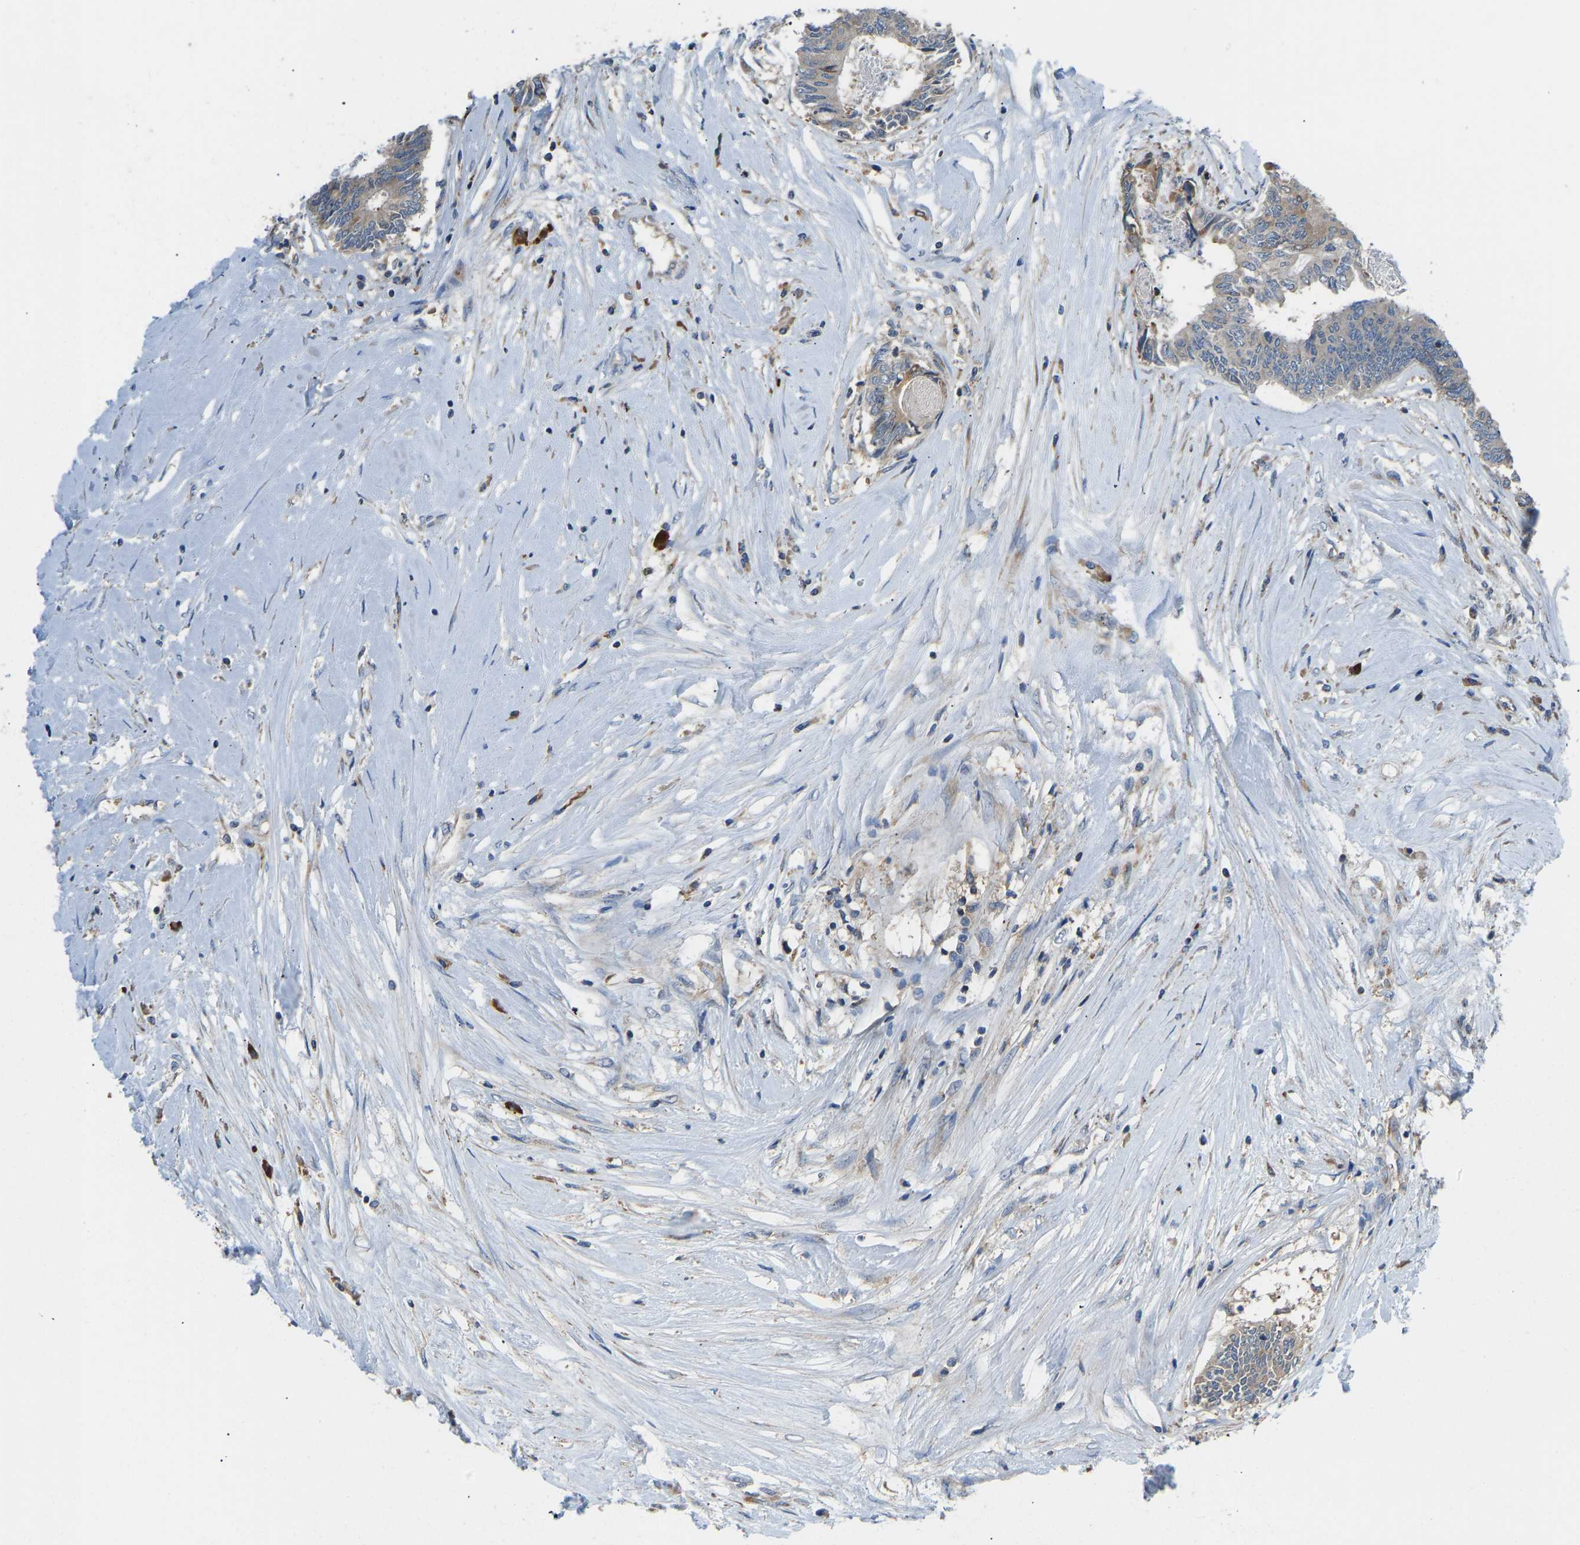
{"staining": {"intensity": "moderate", "quantity": "<25%", "location": "cytoplasmic/membranous"}, "tissue": "colorectal cancer", "cell_type": "Tumor cells", "image_type": "cancer", "snomed": [{"axis": "morphology", "description": "Adenocarcinoma, NOS"}, {"axis": "topography", "description": "Rectum"}], "caption": "A high-resolution image shows immunohistochemistry staining of colorectal cancer, which demonstrates moderate cytoplasmic/membranous staining in about <25% of tumor cells. Using DAB (brown) and hematoxylin (blue) stains, captured at high magnification using brightfield microscopy.", "gene": "RBP1", "patient": {"sex": "male", "age": 63}}